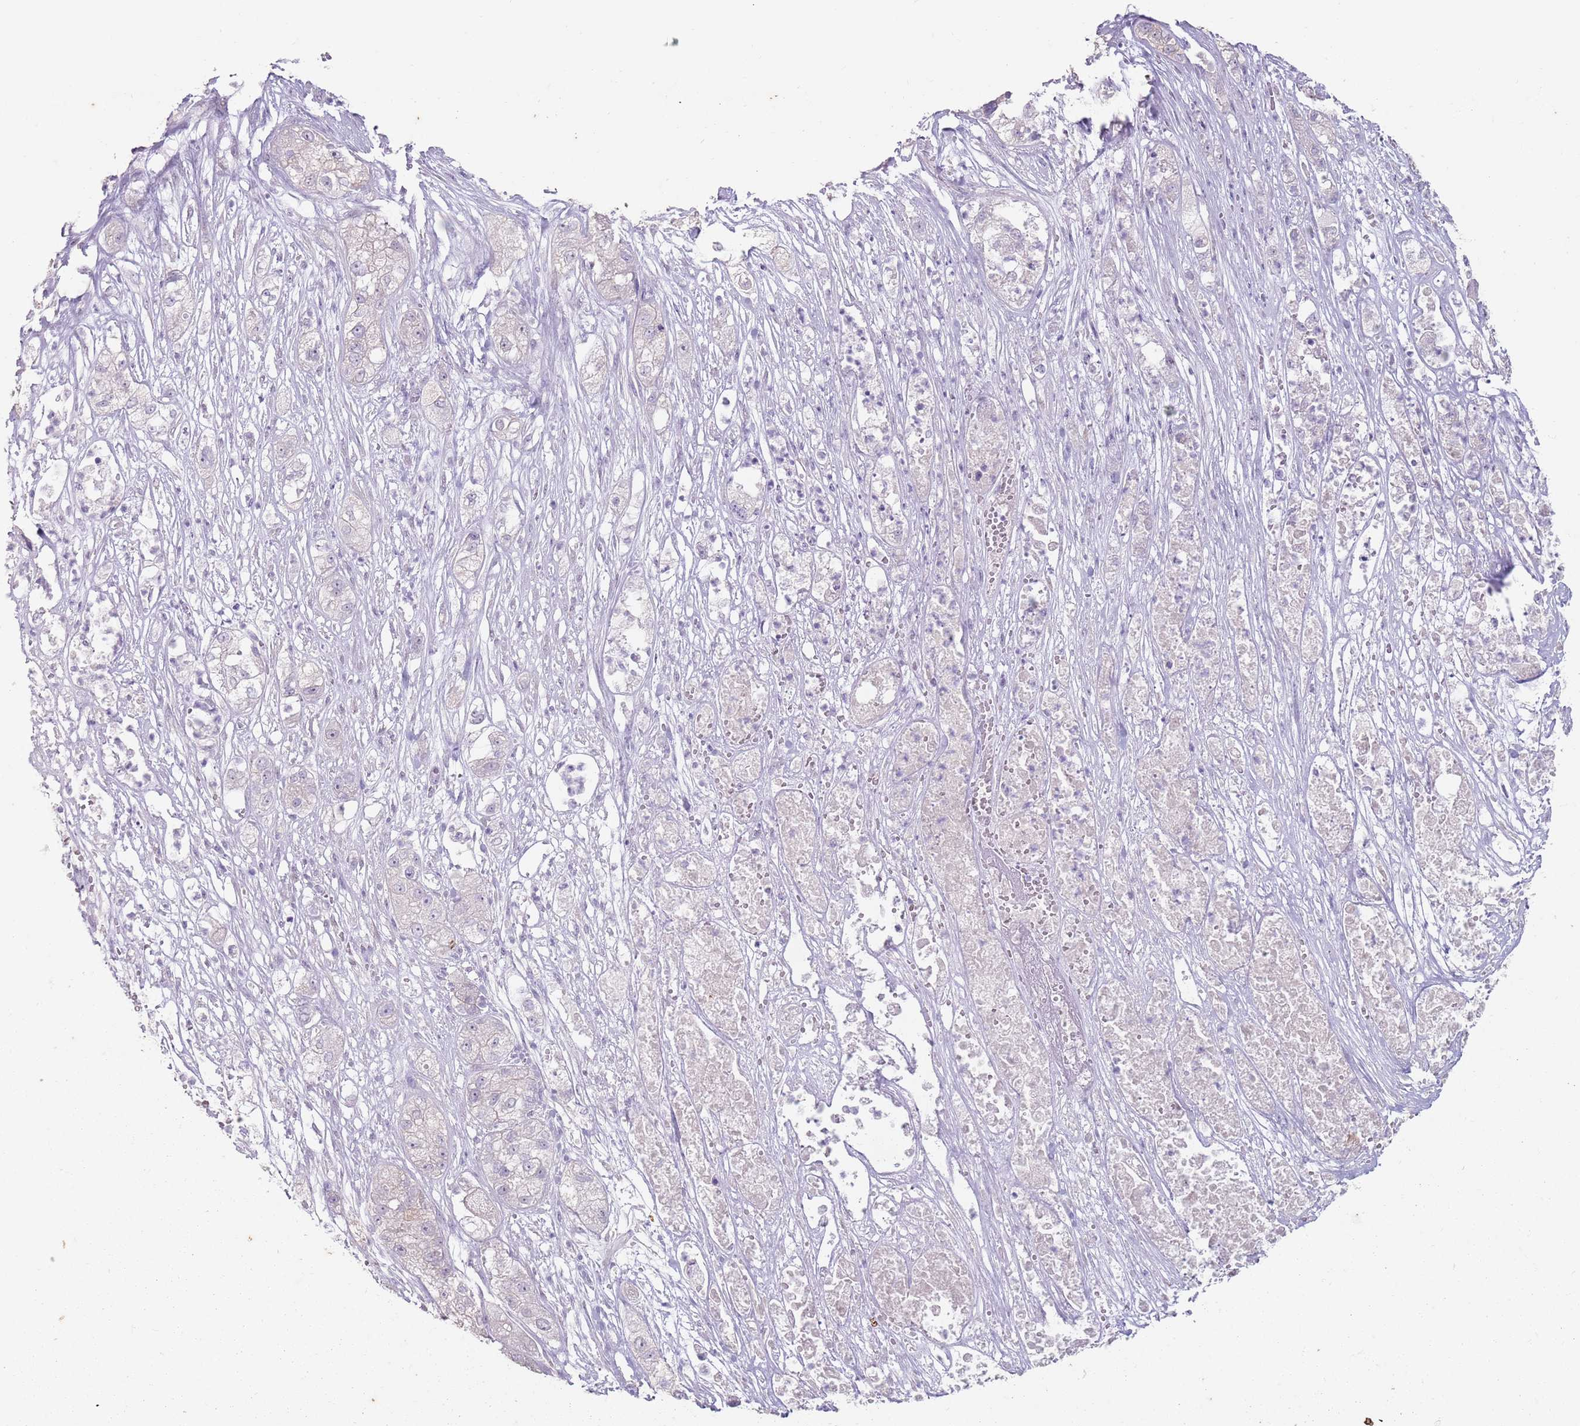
{"staining": {"intensity": "negative", "quantity": "none", "location": "none"}, "tissue": "pancreatic cancer", "cell_type": "Tumor cells", "image_type": "cancer", "snomed": [{"axis": "morphology", "description": "Adenocarcinoma, NOS"}, {"axis": "topography", "description": "Pancreas"}], "caption": "Protein analysis of pancreatic adenocarcinoma reveals no significant expression in tumor cells. The staining is performed using DAB brown chromogen with nuclei counter-stained in using hematoxylin.", "gene": "STYK1", "patient": {"sex": "female", "age": 78}}